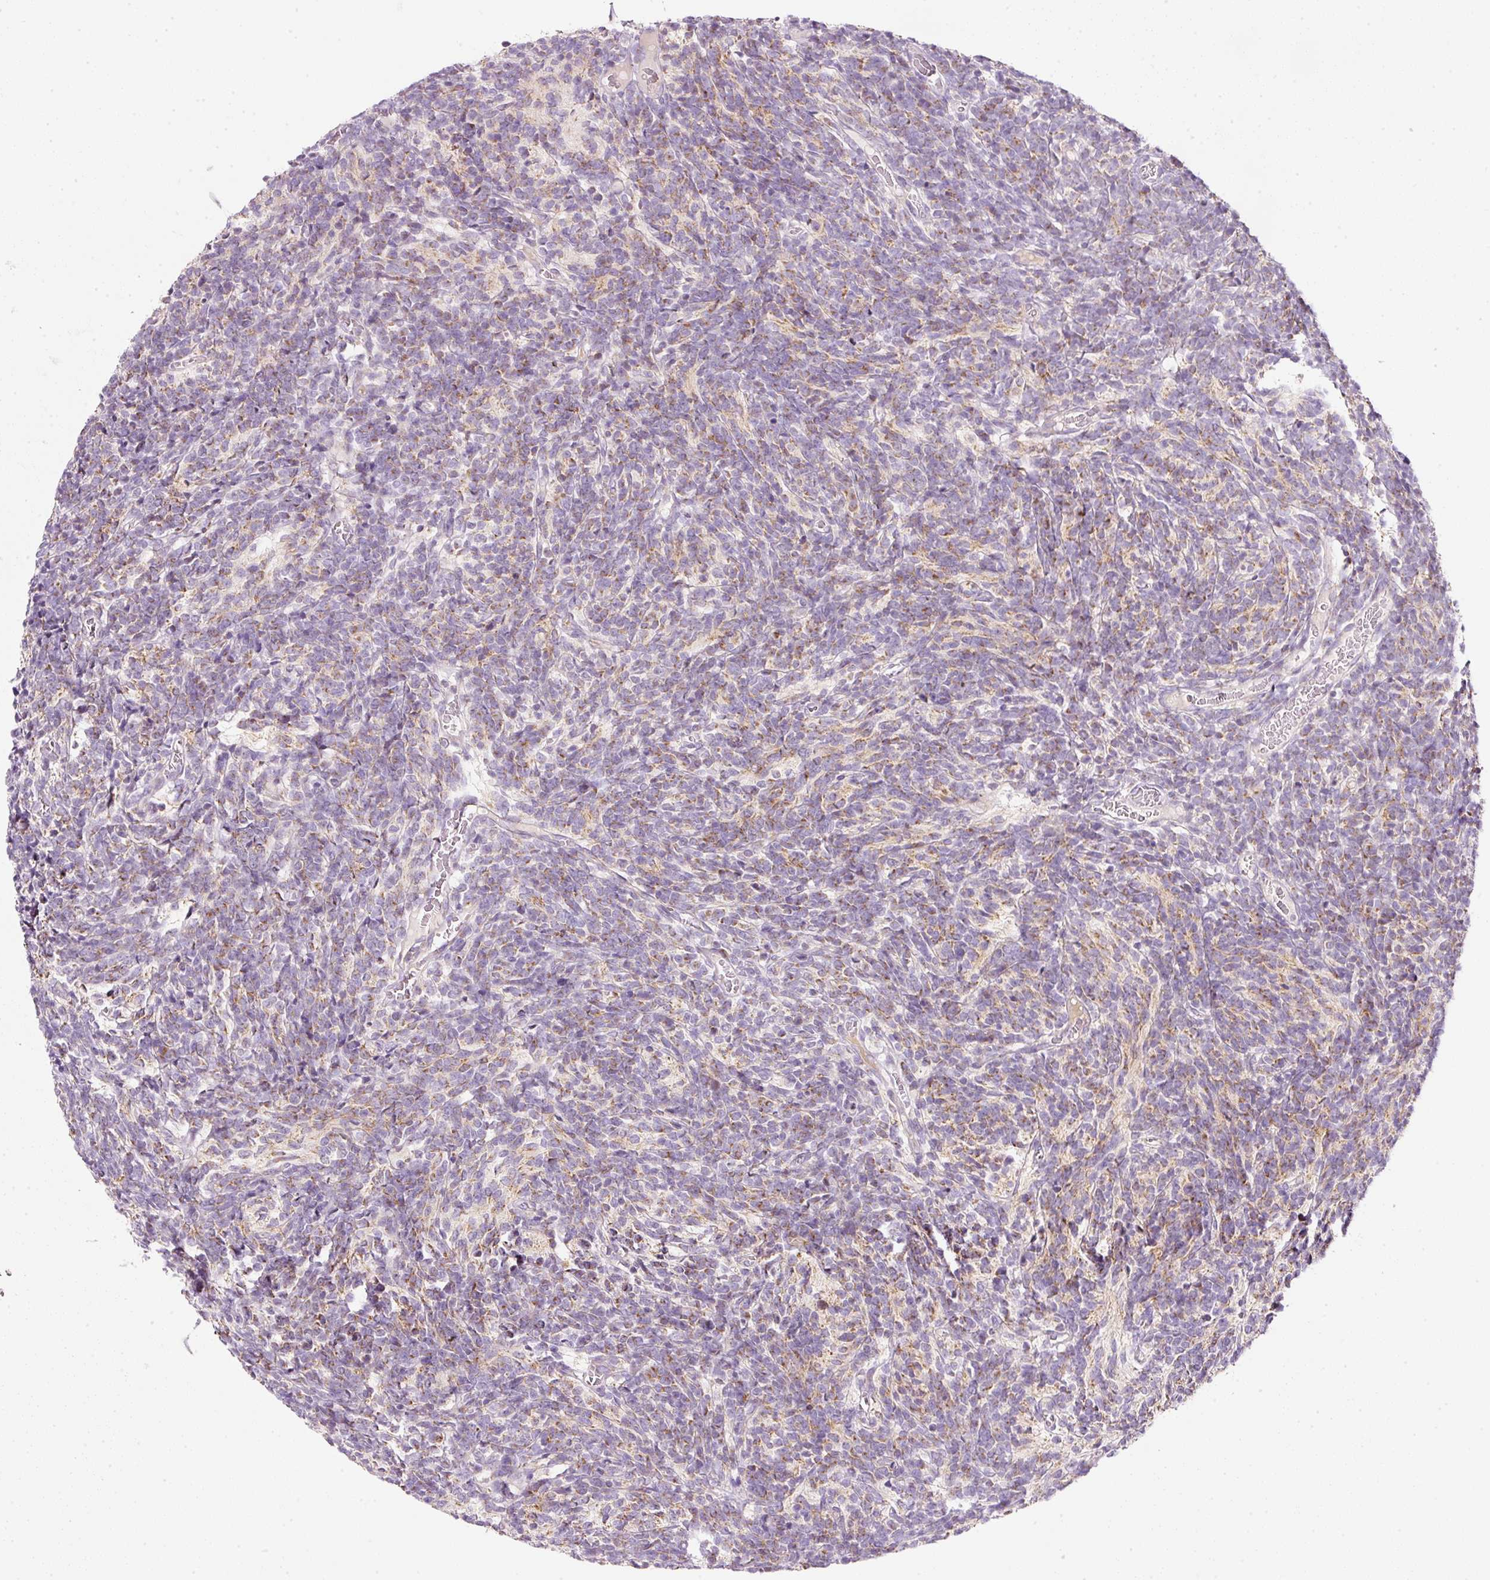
{"staining": {"intensity": "moderate", "quantity": "25%-75%", "location": "cytoplasmic/membranous"}, "tissue": "glioma", "cell_type": "Tumor cells", "image_type": "cancer", "snomed": [{"axis": "morphology", "description": "Glioma, malignant, Low grade"}, {"axis": "topography", "description": "Brain"}], "caption": "The image shows immunohistochemical staining of glioma. There is moderate cytoplasmic/membranous staining is identified in about 25%-75% of tumor cells.", "gene": "NDUFA1", "patient": {"sex": "female", "age": 1}}